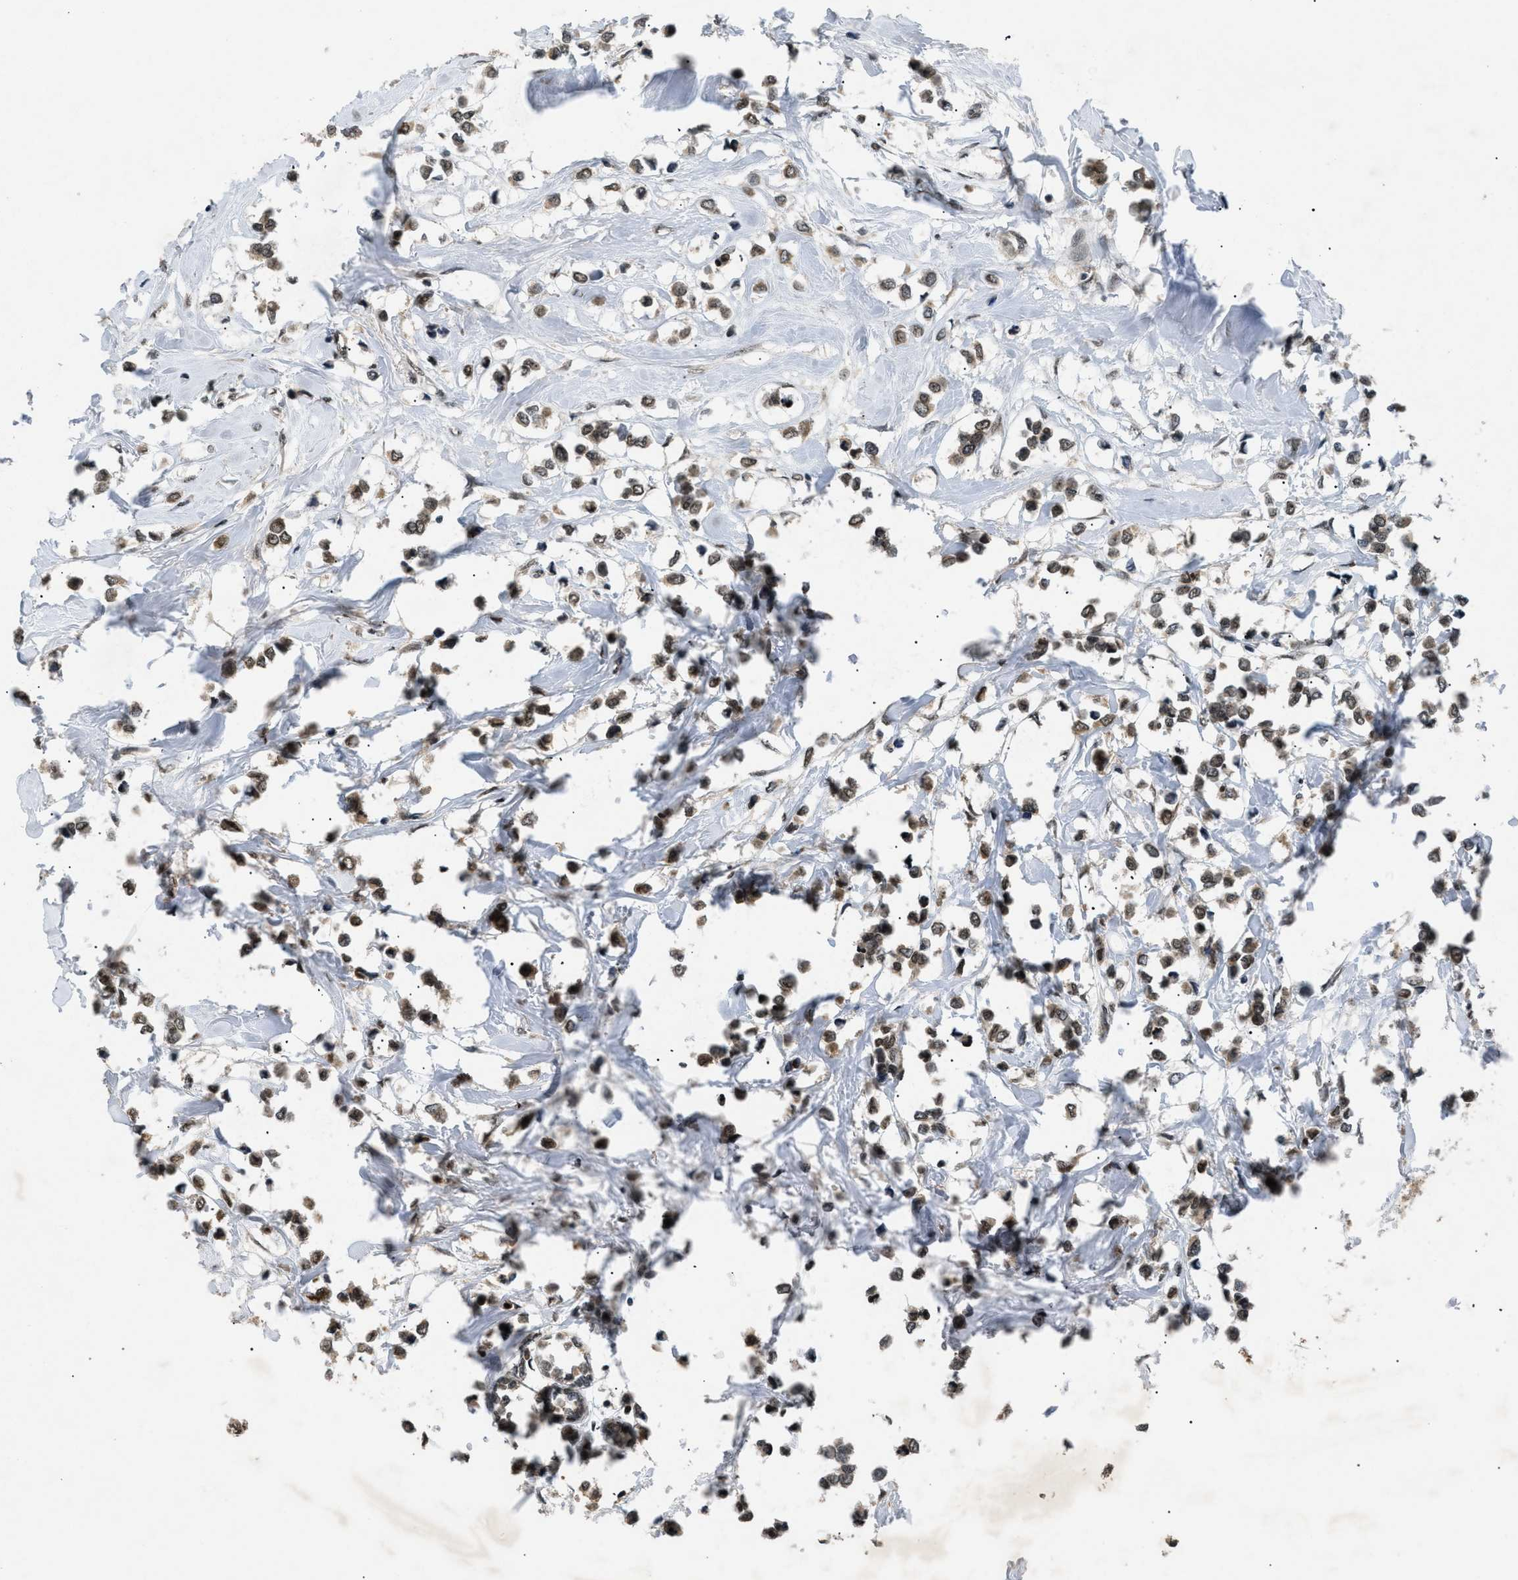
{"staining": {"intensity": "moderate", "quantity": ">75%", "location": "nuclear"}, "tissue": "breast cancer", "cell_type": "Tumor cells", "image_type": "cancer", "snomed": [{"axis": "morphology", "description": "Lobular carcinoma"}, {"axis": "topography", "description": "Breast"}], "caption": "Immunohistochemistry image of human breast lobular carcinoma stained for a protein (brown), which demonstrates medium levels of moderate nuclear positivity in approximately >75% of tumor cells.", "gene": "RBM5", "patient": {"sex": "female", "age": 51}}